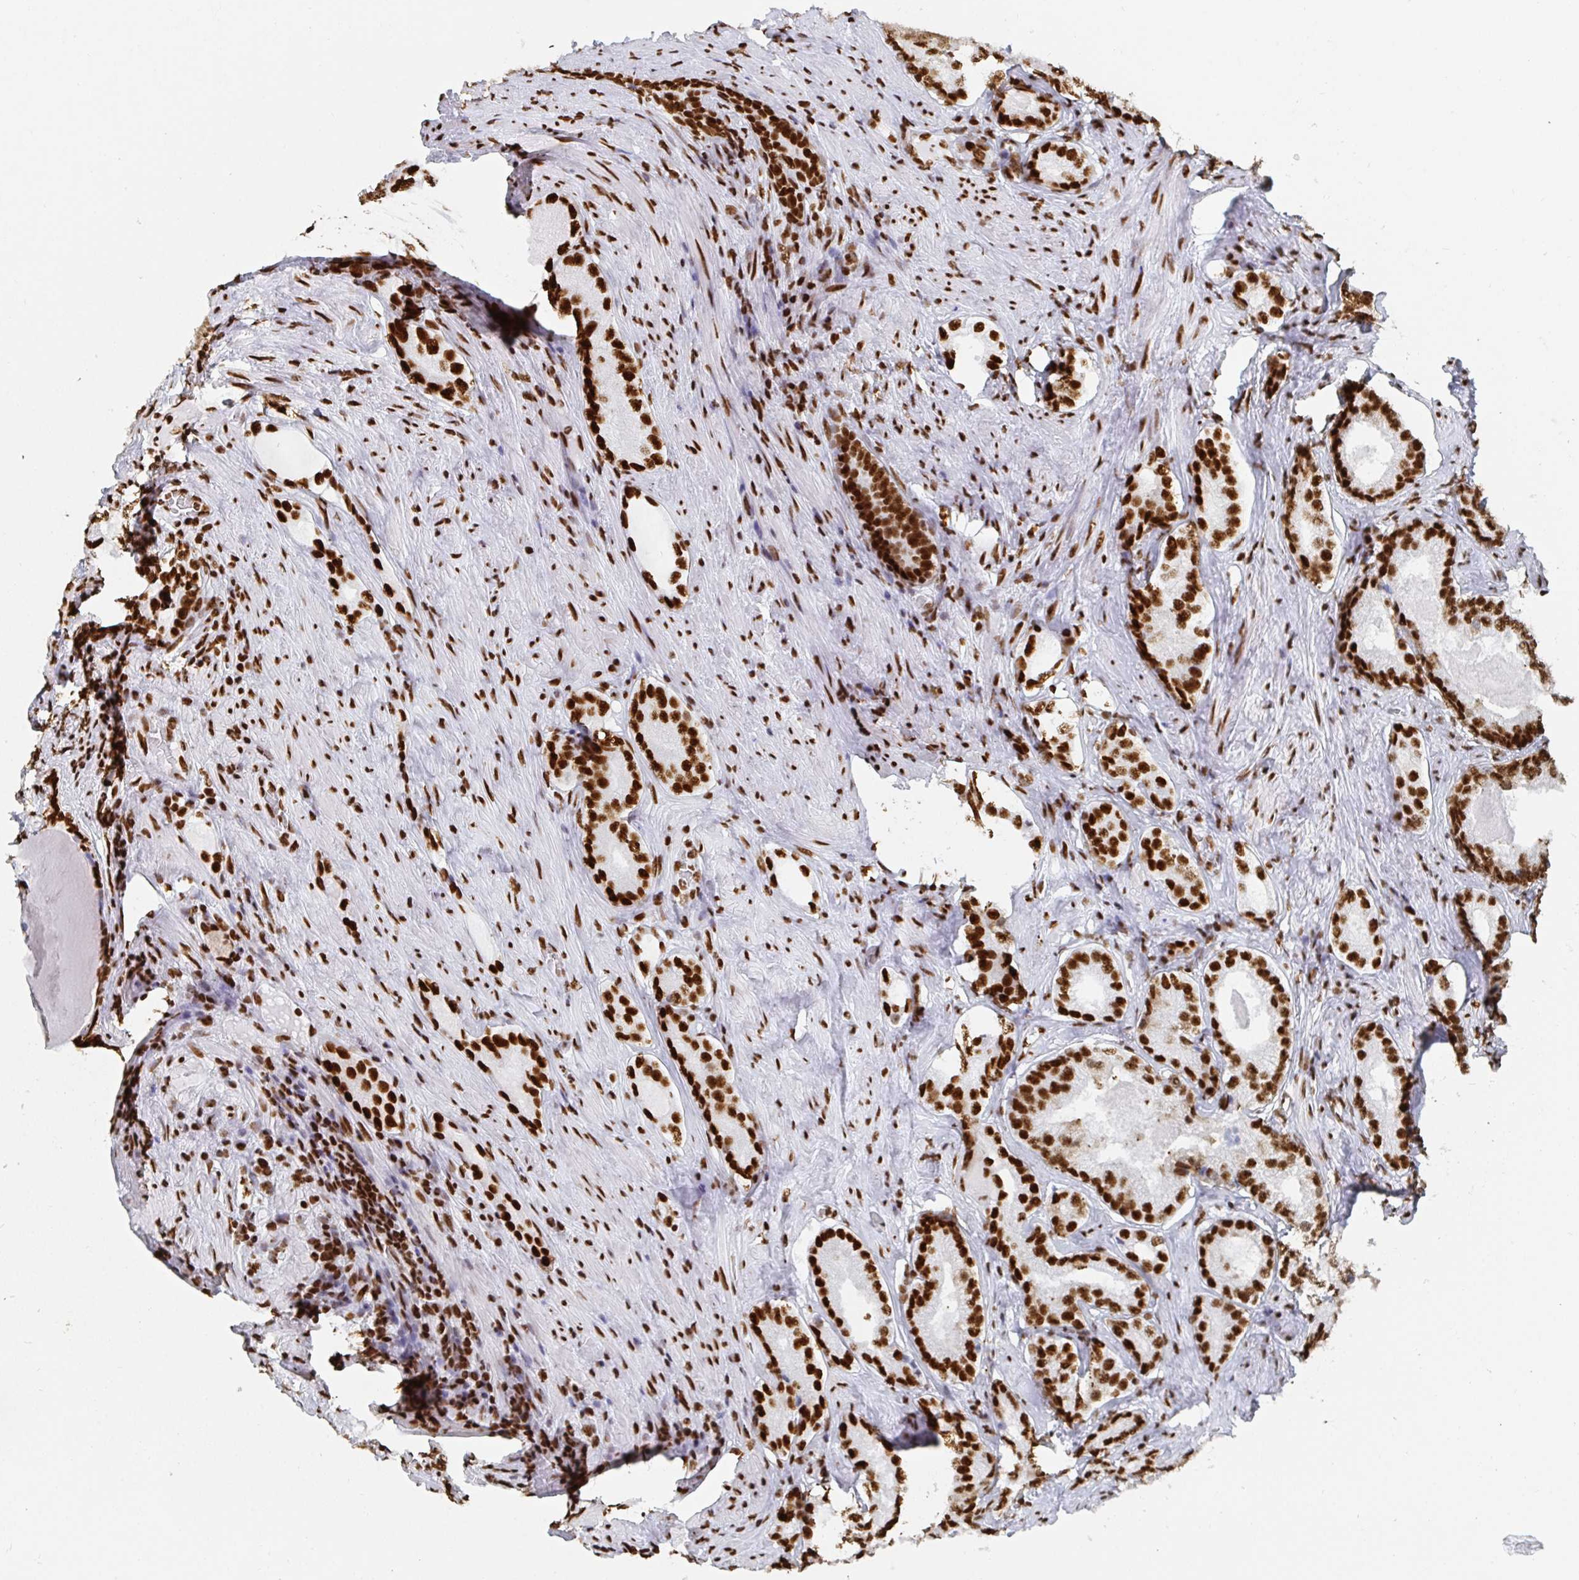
{"staining": {"intensity": "strong", "quantity": ">75%", "location": "nuclear"}, "tissue": "prostate cancer", "cell_type": "Tumor cells", "image_type": "cancer", "snomed": [{"axis": "morphology", "description": "Adenocarcinoma, NOS"}, {"axis": "morphology", "description": "Adenocarcinoma, Low grade"}, {"axis": "topography", "description": "Prostate"}], "caption": "Prostate adenocarcinoma (low-grade) was stained to show a protein in brown. There is high levels of strong nuclear positivity in about >75% of tumor cells.", "gene": "EWSR1", "patient": {"sex": "male", "age": 68}}